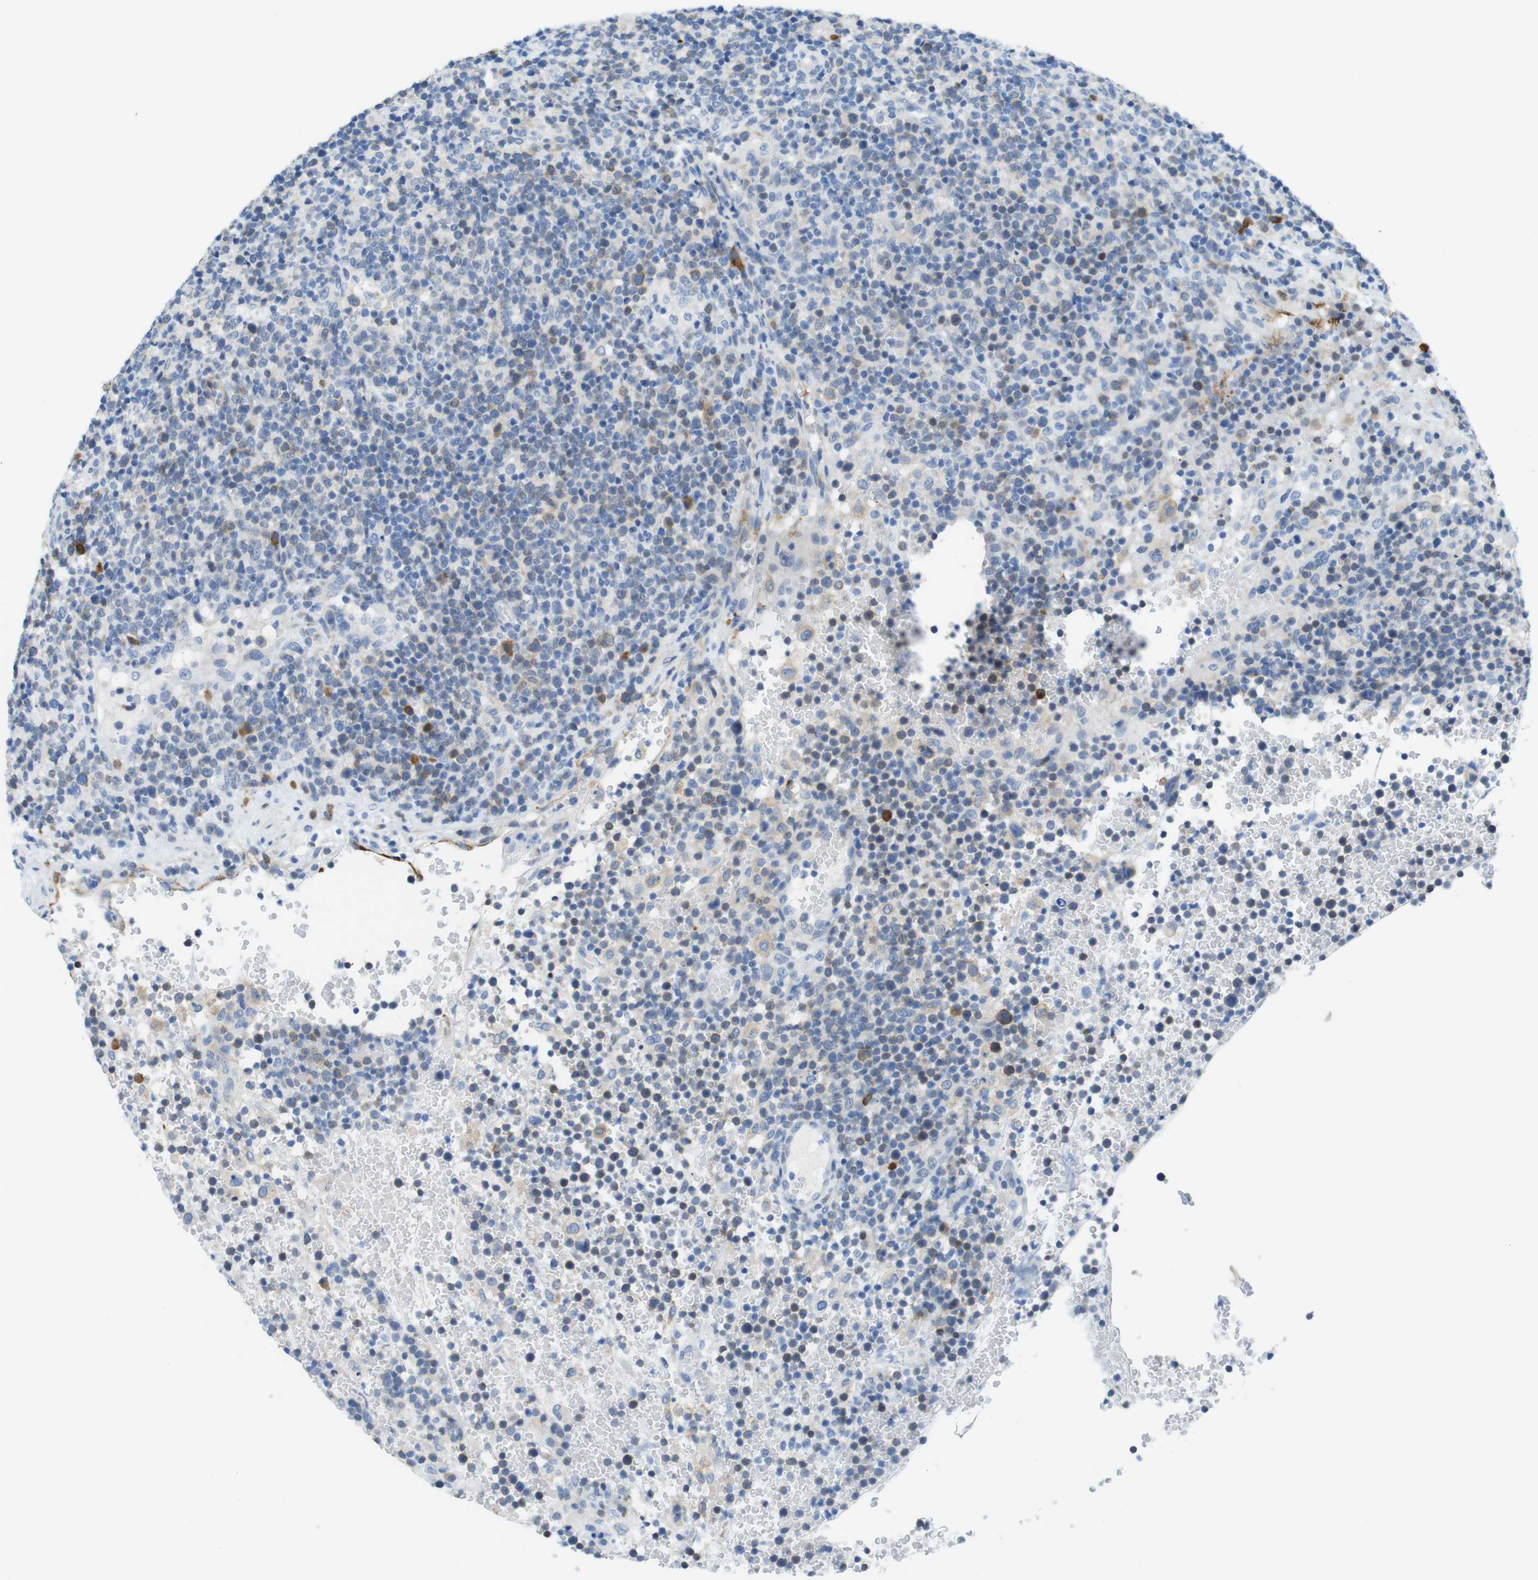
{"staining": {"intensity": "negative", "quantity": "none", "location": "none"}, "tissue": "lymphoma", "cell_type": "Tumor cells", "image_type": "cancer", "snomed": [{"axis": "morphology", "description": "Malignant lymphoma, non-Hodgkin's type, High grade"}, {"axis": "topography", "description": "Lymph node"}], "caption": "High magnification brightfield microscopy of high-grade malignant lymphoma, non-Hodgkin's type stained with DAB (3,3'-diaminobenzidine) (brown) and counterstained with hematoxylin (blue): tumor cells show no significant positivity.", "gene": "CLMN", "patient": {"sex": "male", "age": 61}}